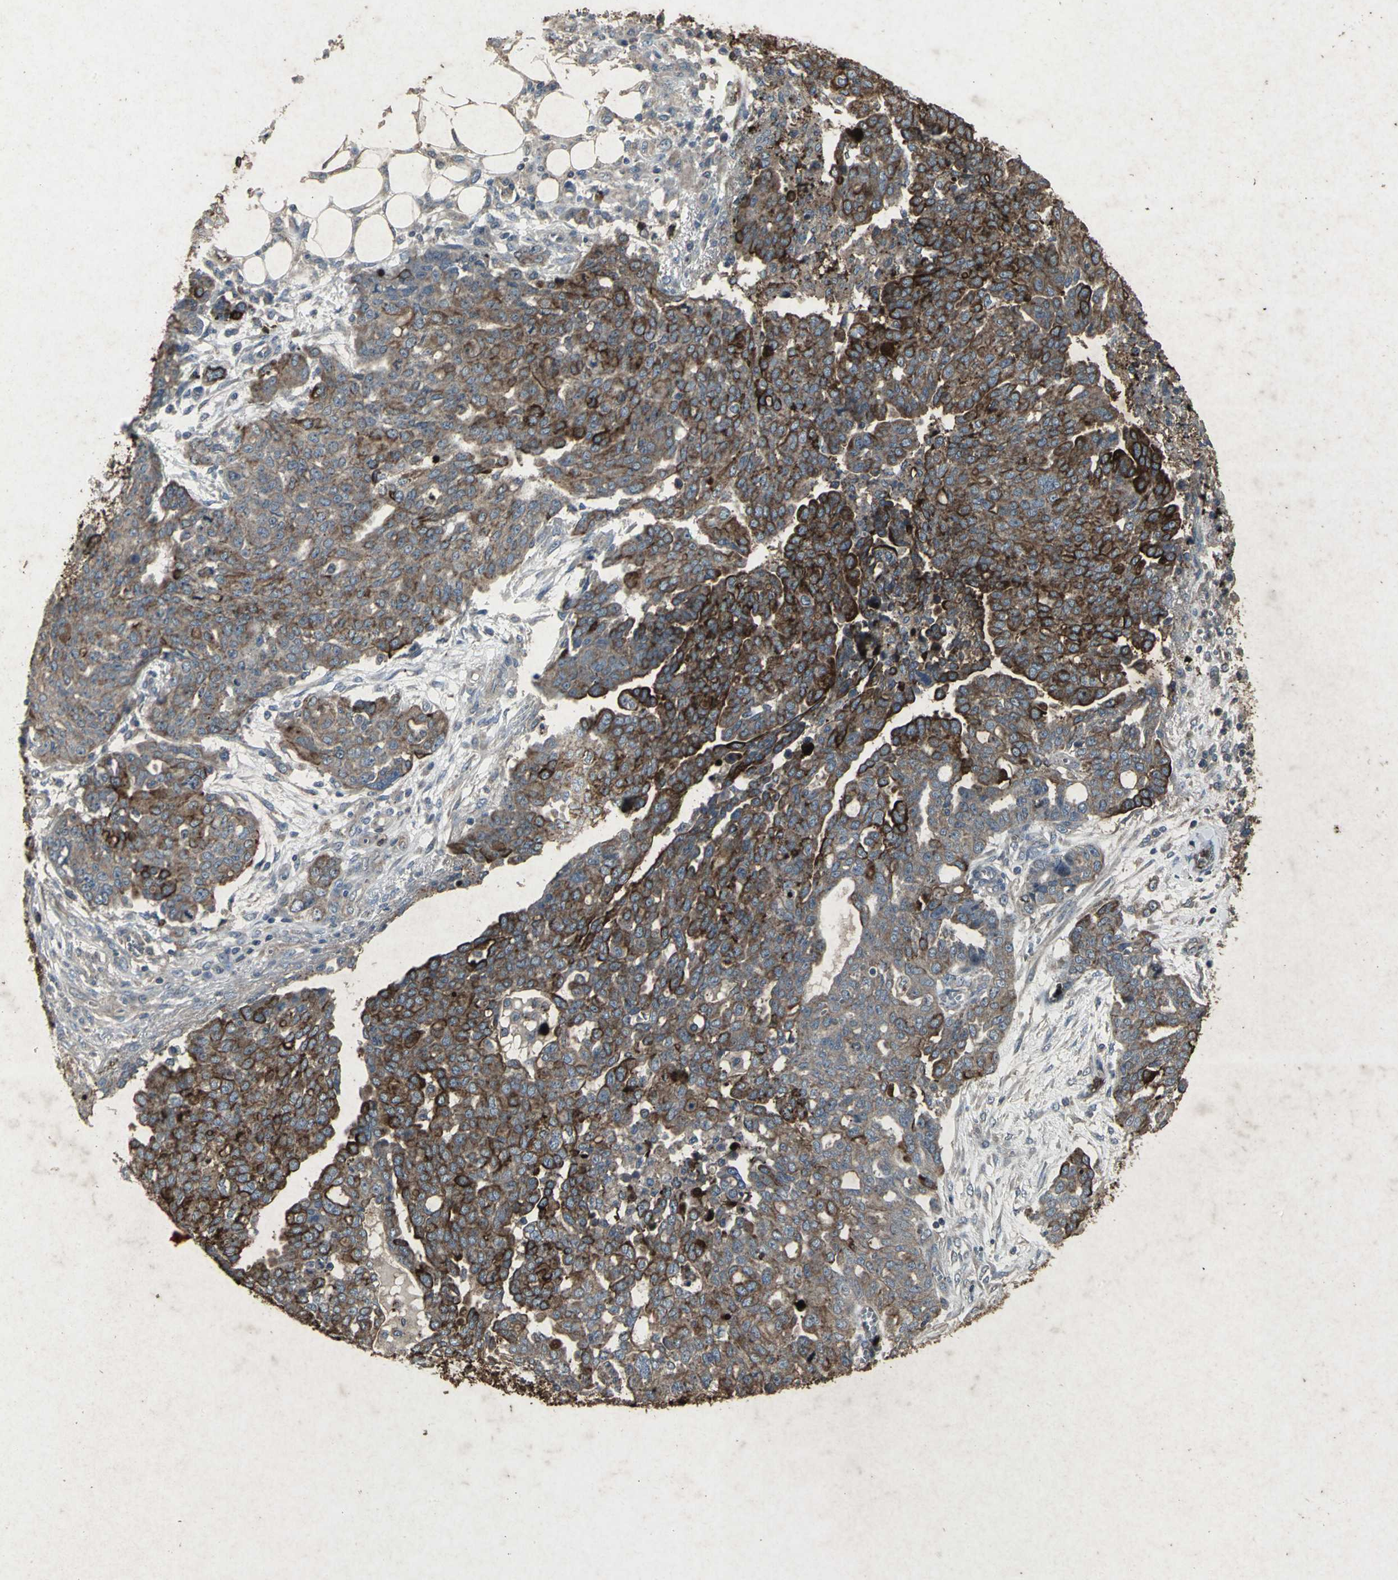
{"staining": {"intensity": "strong", "quantity": ">75%", "location": "cytoplasmic/membranous"}, "tissue": "ovarian cancer", "cell_type": "Tumor cells", "image_type": "cancer", "snomed": [{"axis": "morphology", "description": "Cystadenocarcinoma, serous, NOS"}, {"axis": "topography", "description": "Soft tissue"}, {"axis": "topography", "description": "Ovary"}], "caption": "Protein expression analysis of ovarian serous cystadenocarcinoma exhibits strong cytoplasmic/membranous staining in approximately >75% of tumor cells.", "gene": "CCR9", "patient": {"sex": "female", "age": 57}}